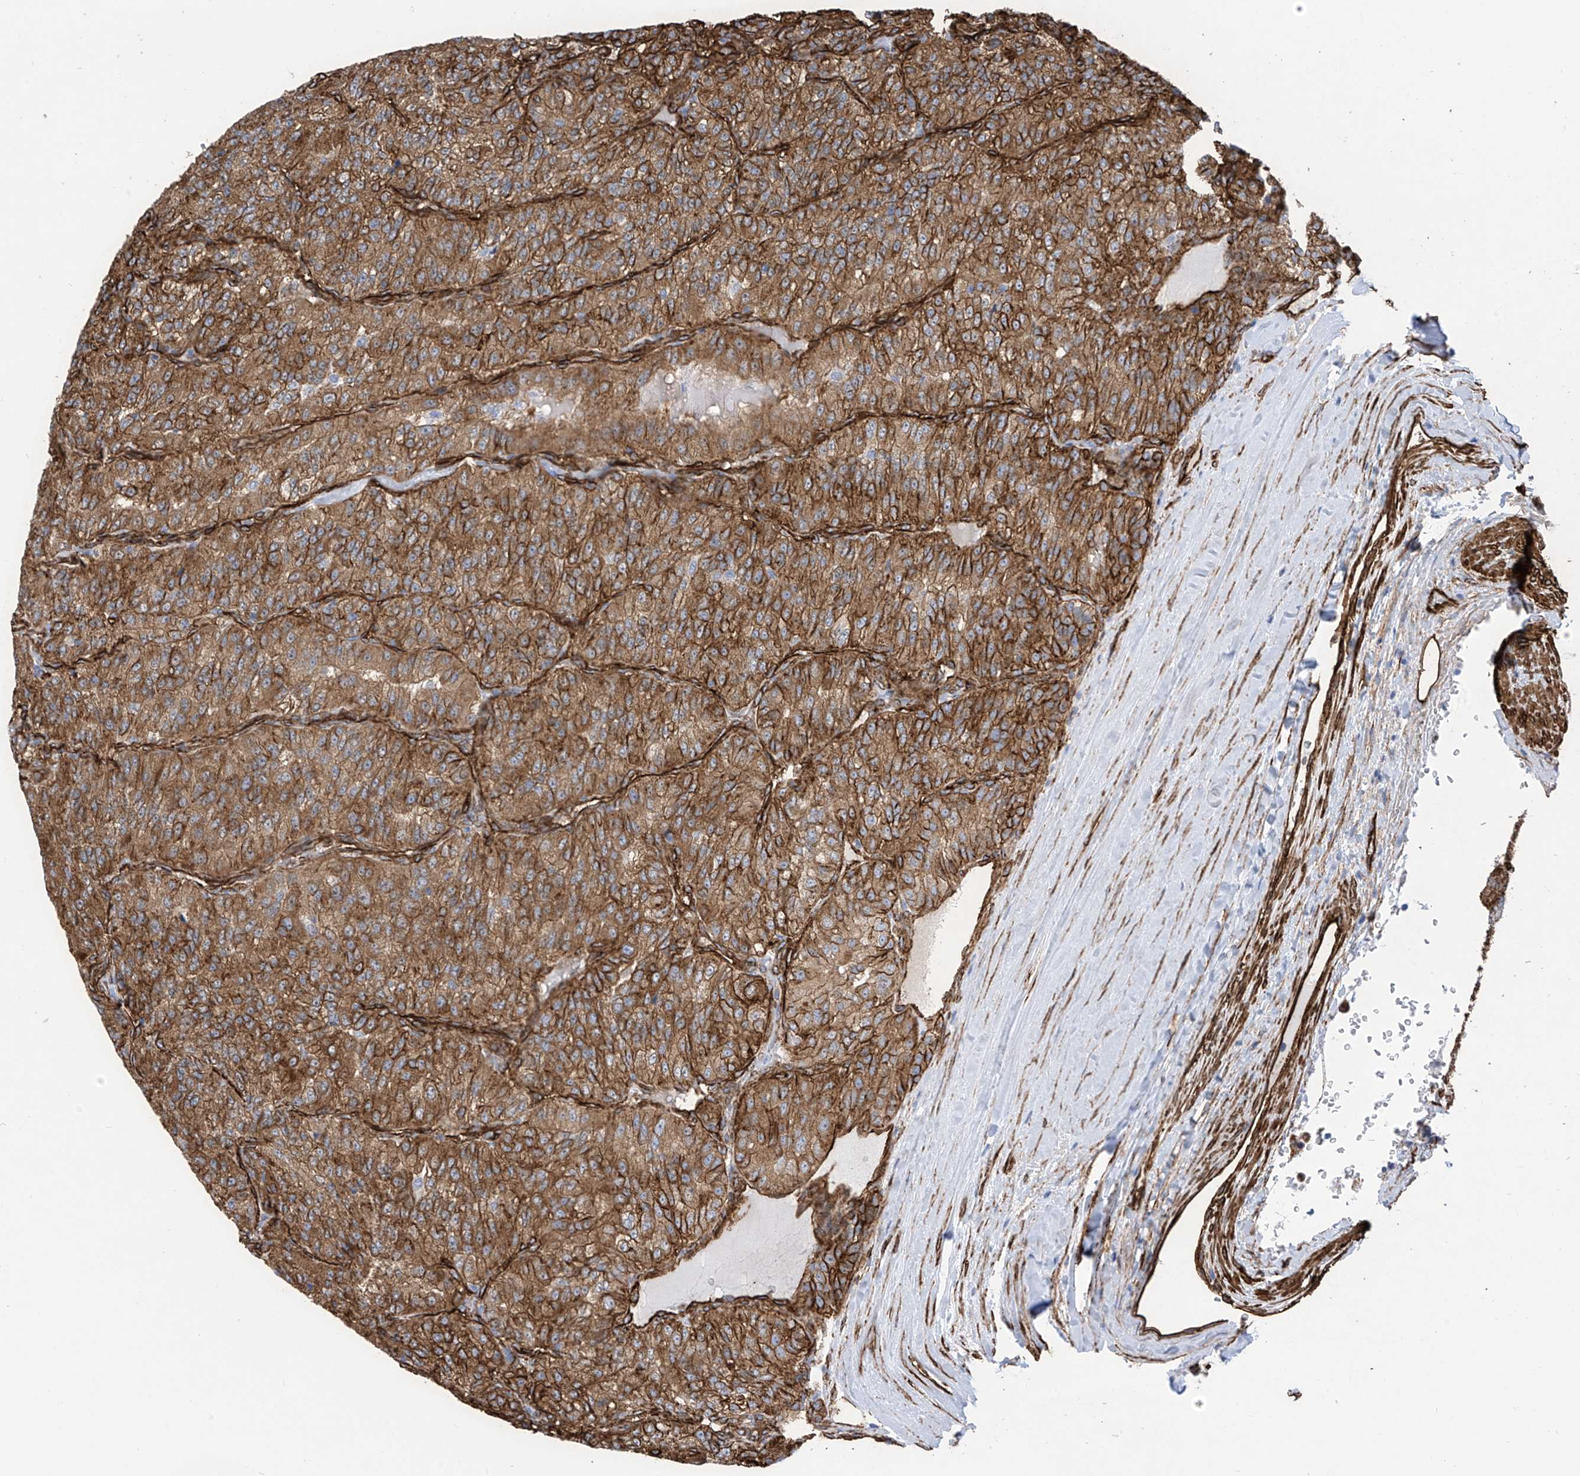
{"staining": {"intensity": "moderate", "quantity": ">75%", "location": "cytoplasmic/membranous"}, "tissue": "renal cancer", "cell_type": "Tumor cells", "image_type": "cancer", "snomed": [{"axis": "morphology", "description": "Adenocarcinoma, NOS"}, {"axis": "topography", "description": "Kidney"}], "caption": "A high-resolution image shows IHC staining of renal cancer (adenocarcinoma), which demonstrates moderate cytoplasmic/membranous staining in approximately >75% of tumor cells. (DAB (3,3'-diaminobenzidine) IHC with brightfield microscopy, high magnification).", "gene": "UBTD1", "patient": {"sex": "female", "age": 63}}